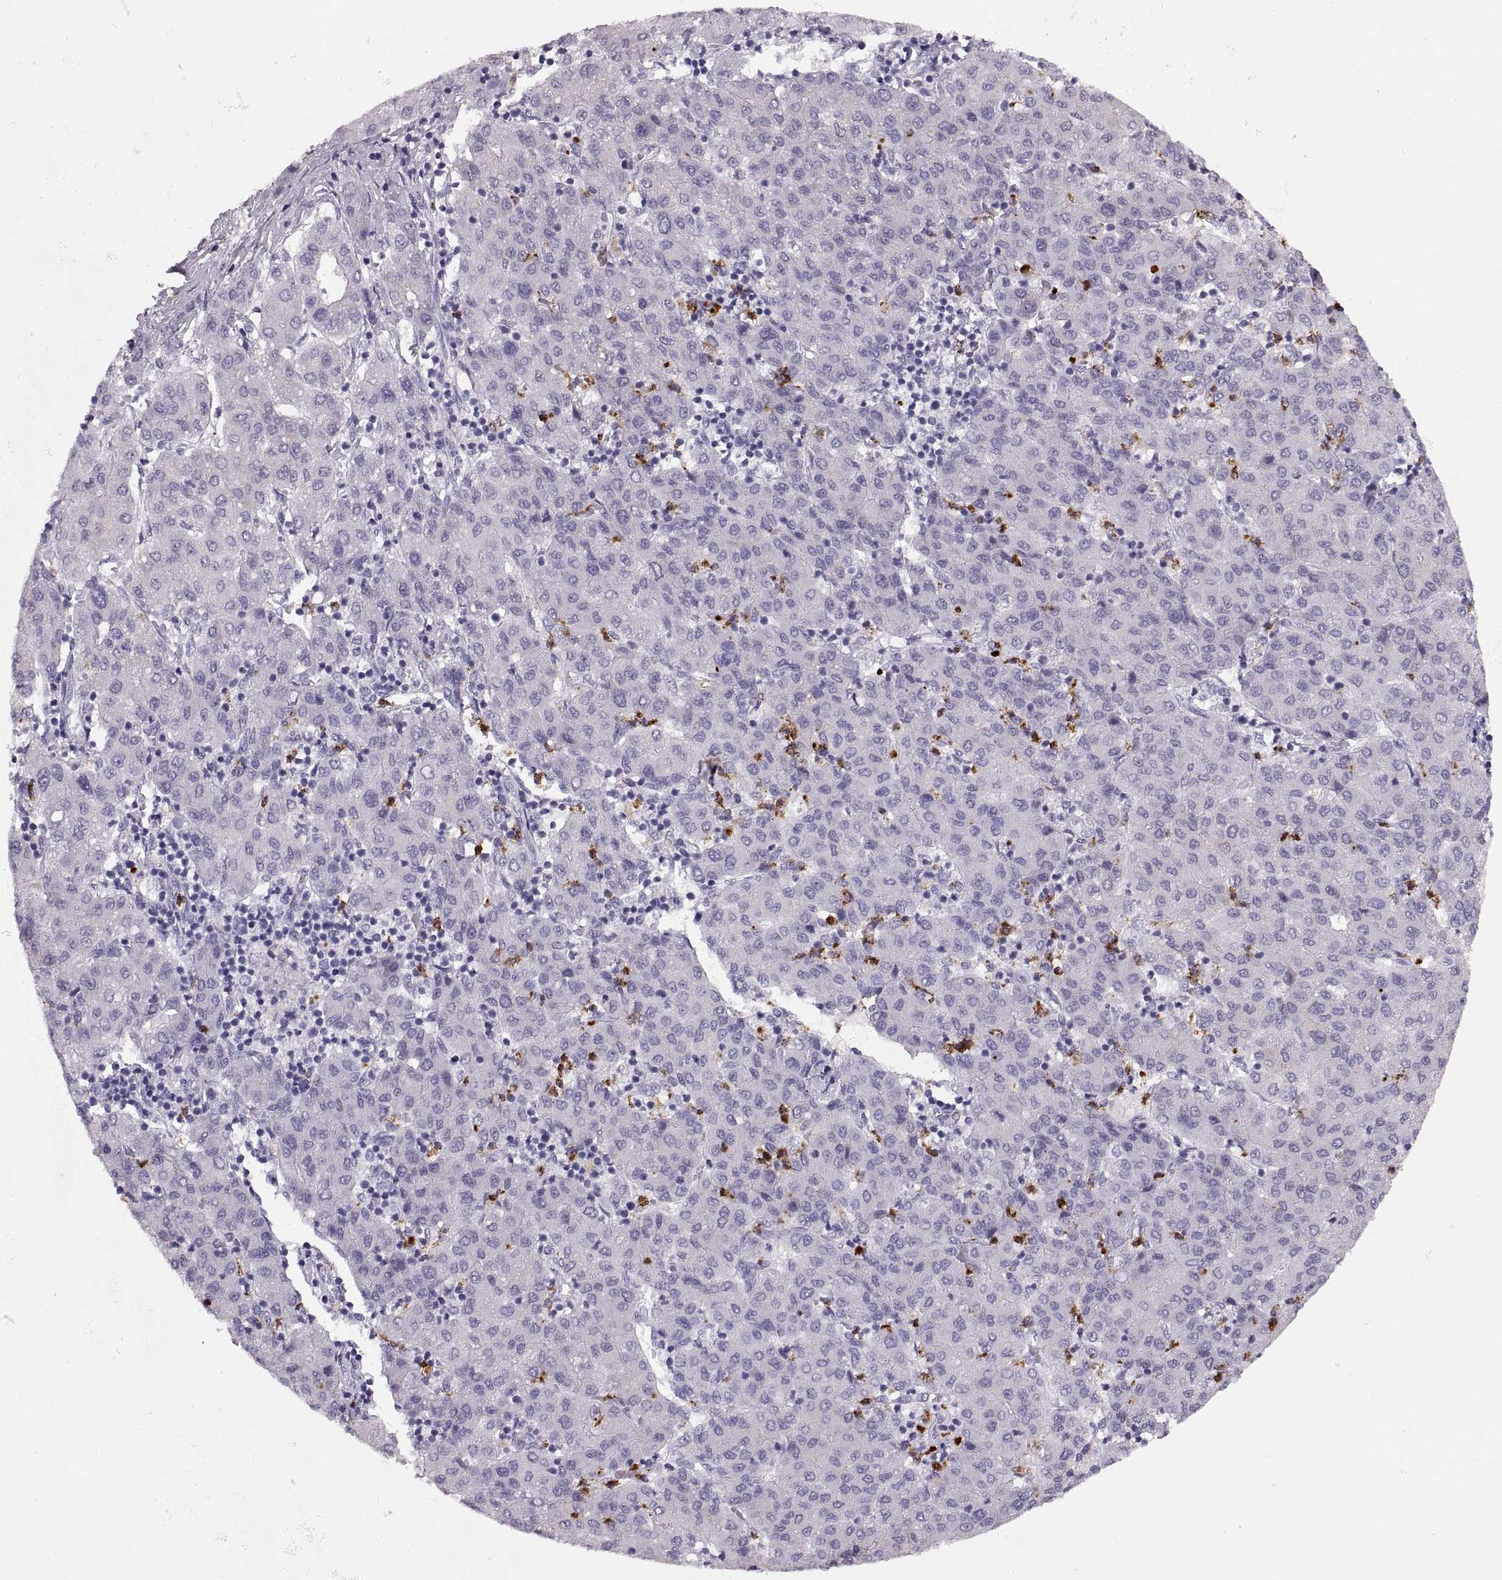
{"staining": {"intensity": "negative", "quantity": "none", "location": "none"}, "tissue": "liver cancer", "cell_type": "Tumor cells", "image_type": "cancer", "snomed": [{"axis": "morphology", "description": "Carcinoma, Hepatocellular, NOS"}, {"axis": "topography", "description": "Liver"}], "caption": "Immunohistochemistry (IHC) image of neoplastic tissue: human liver cancer (hepatocellular carcinoma) stained with DAB (3,3'-diaminobenzidine) demonstrates no significant protein expression in tumor cells. The staining is performed using DAB brown chromogen with nuclei counter-stained in using hematoxylin.", "gene": "MILR1", "patient": {"sex": "male", "age": 65}}